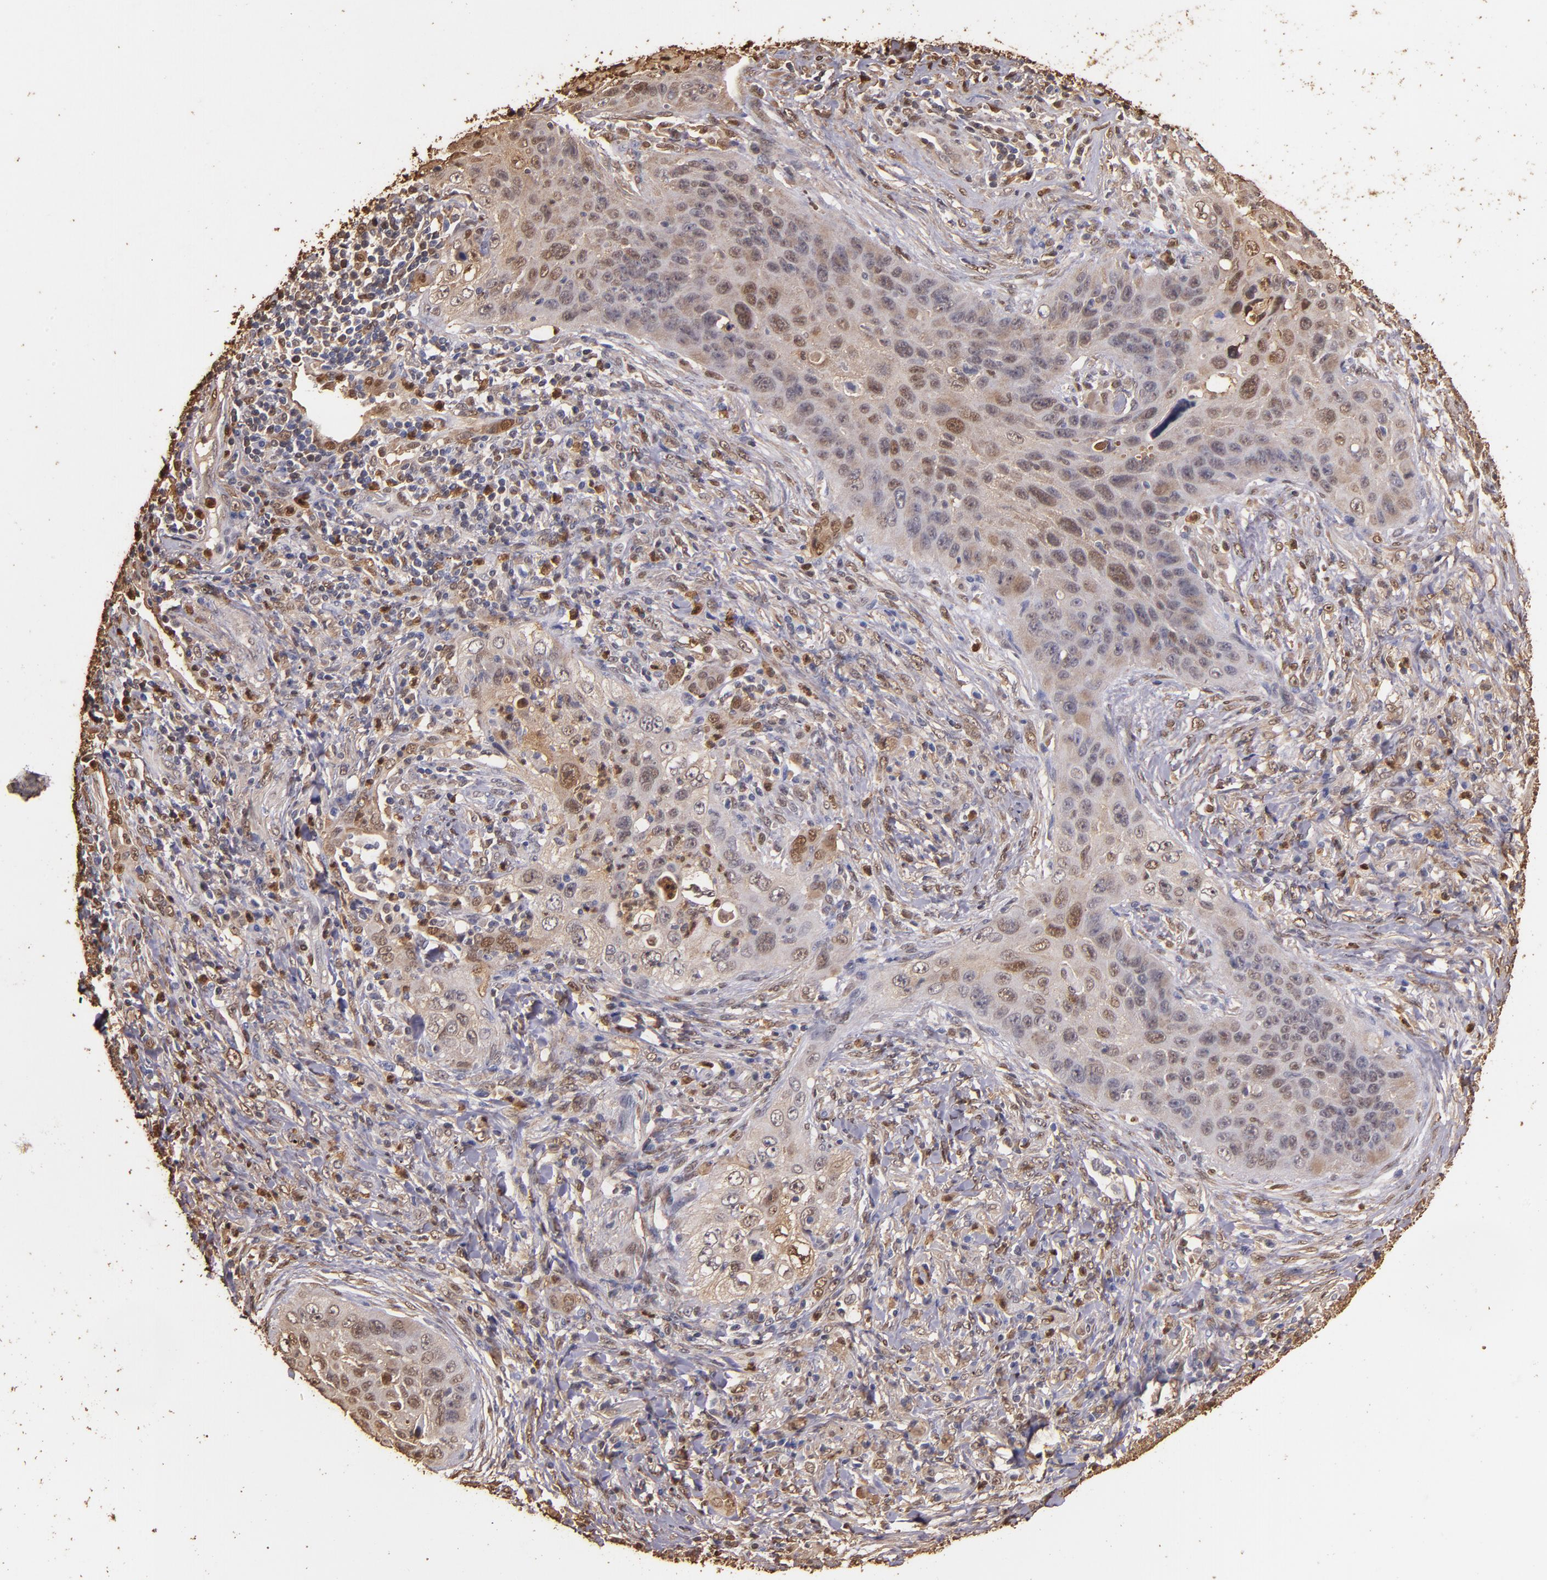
{"staining": {"intensity": "moderate", "quantity": "25%-75%", "location": "cytoplasmic/membranous,nuclear"}, "tissue": "lung cancer", "cell_type": "Tumor cells", "image_type": "cancer", "snomed": [{"axis": "morphology", "description": "Squamous cell carcinoma, NOS"}, {"axis": "topography", "description": "Lung"}], "caption": "Brown immunohistochemical staining in human lung cancer (squamous cell carcinoma) reveals moderate cytoplasmic/membranous and nuclear staining in approximately 25%-75% of tumor cells. The staining was performed using DAB, with brown indicating positive protein expression. Nuclei are stained blue with hematoxylin.", "gene": "S100A6", "patient": {"sex": "female", "age": 67}}